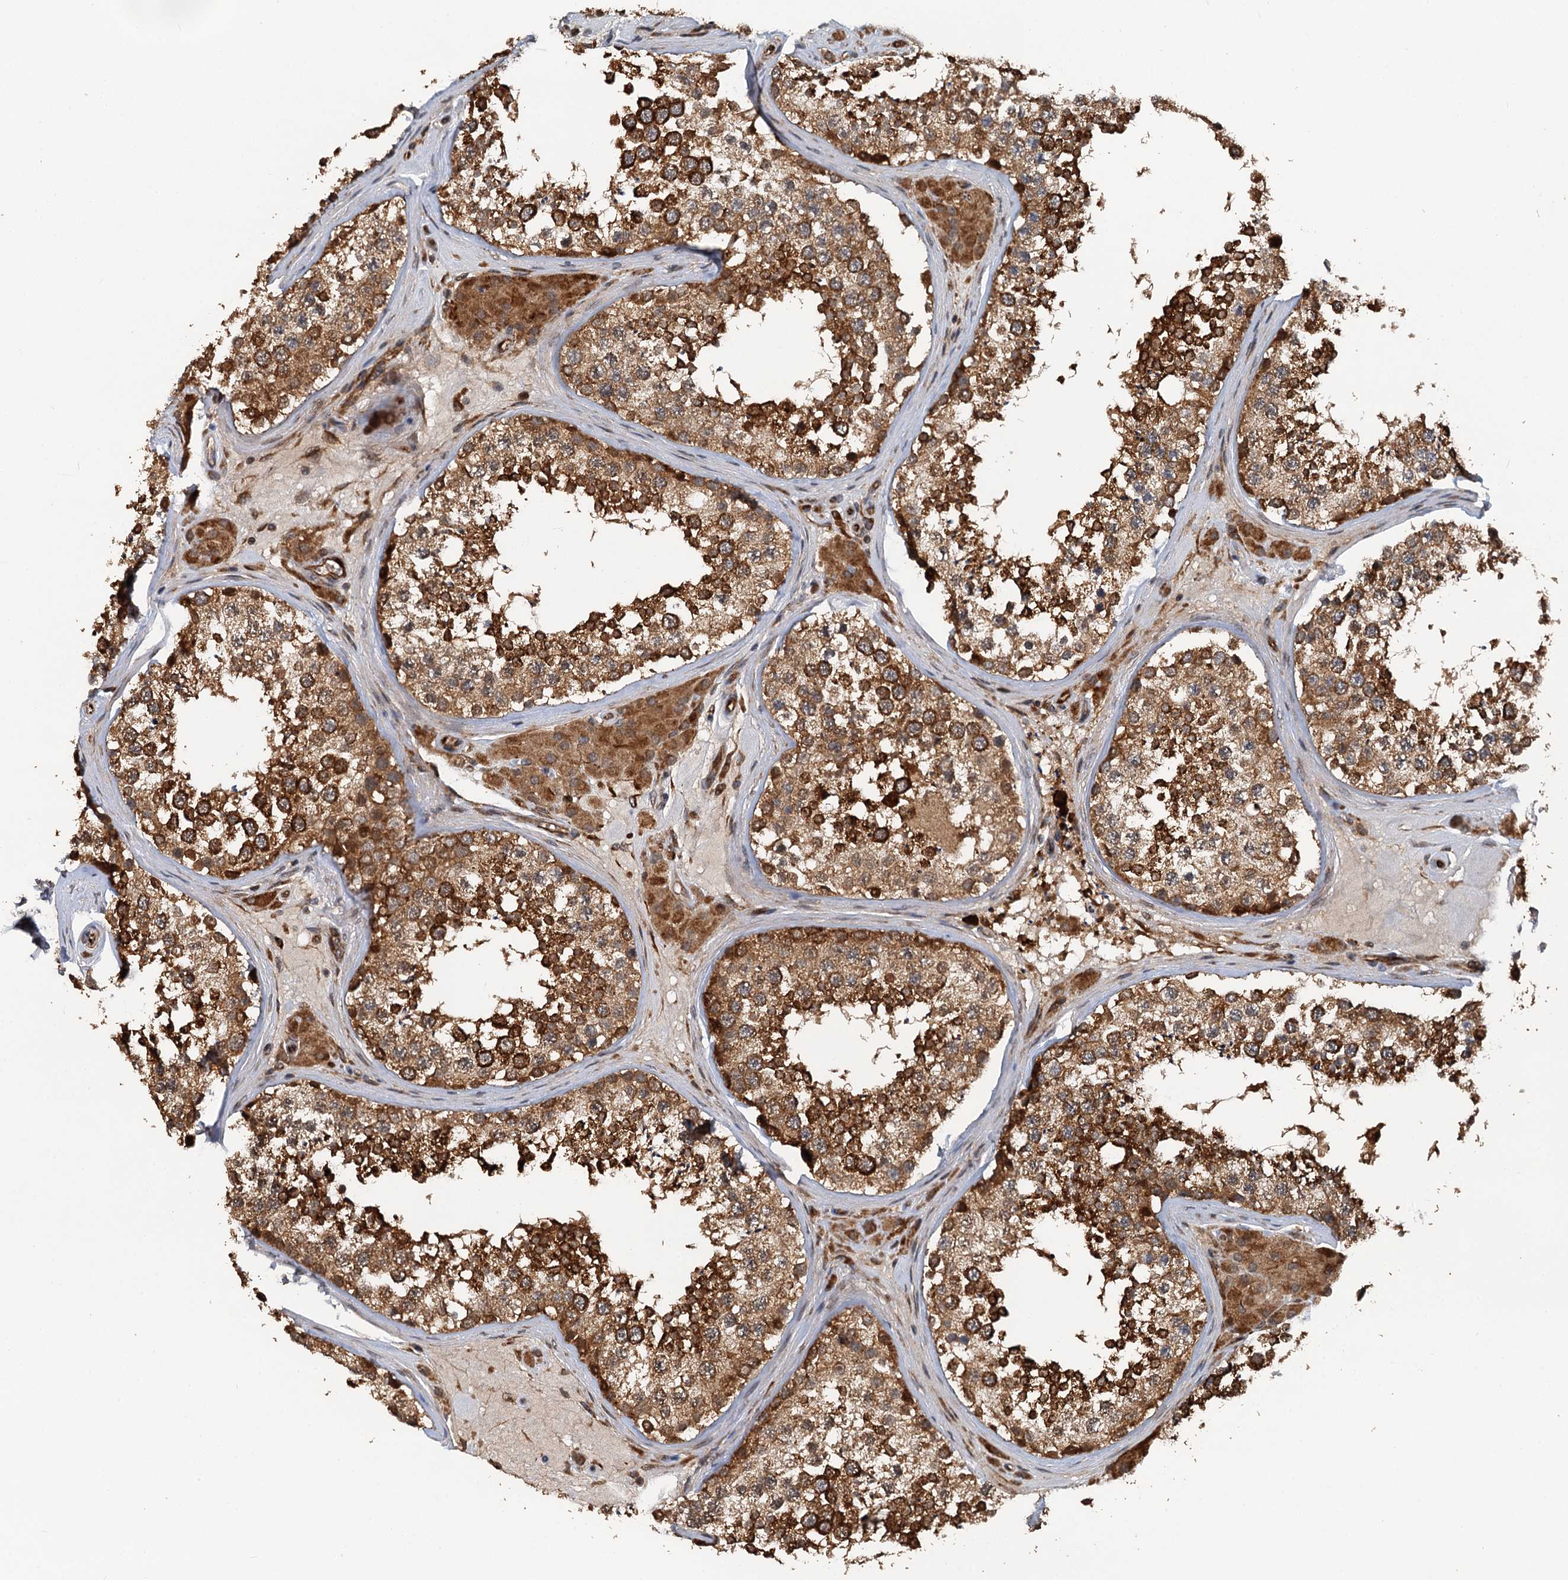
{"staining": {"intensity": "strong", "quantity": ">75%", "location": "cytoplasmic/membranous"}, "tissue": "testis", "cell_type": "Cells in seminiferous ducts", "image_type": "normal", "snomed": [{"axis": "morphology", "description": "Normal tissue, NOS"}, {"axis": "topography", "description": "Testis"}], "caption": "Immunohistochemical staining of normal human testis displays >75% levels of strong cytoplasmic/membranous protein expression in about >75% of cells in seminiferous ducts.", "gene": "LRRK2", "patient": {"sex": "male", "age": 46}}